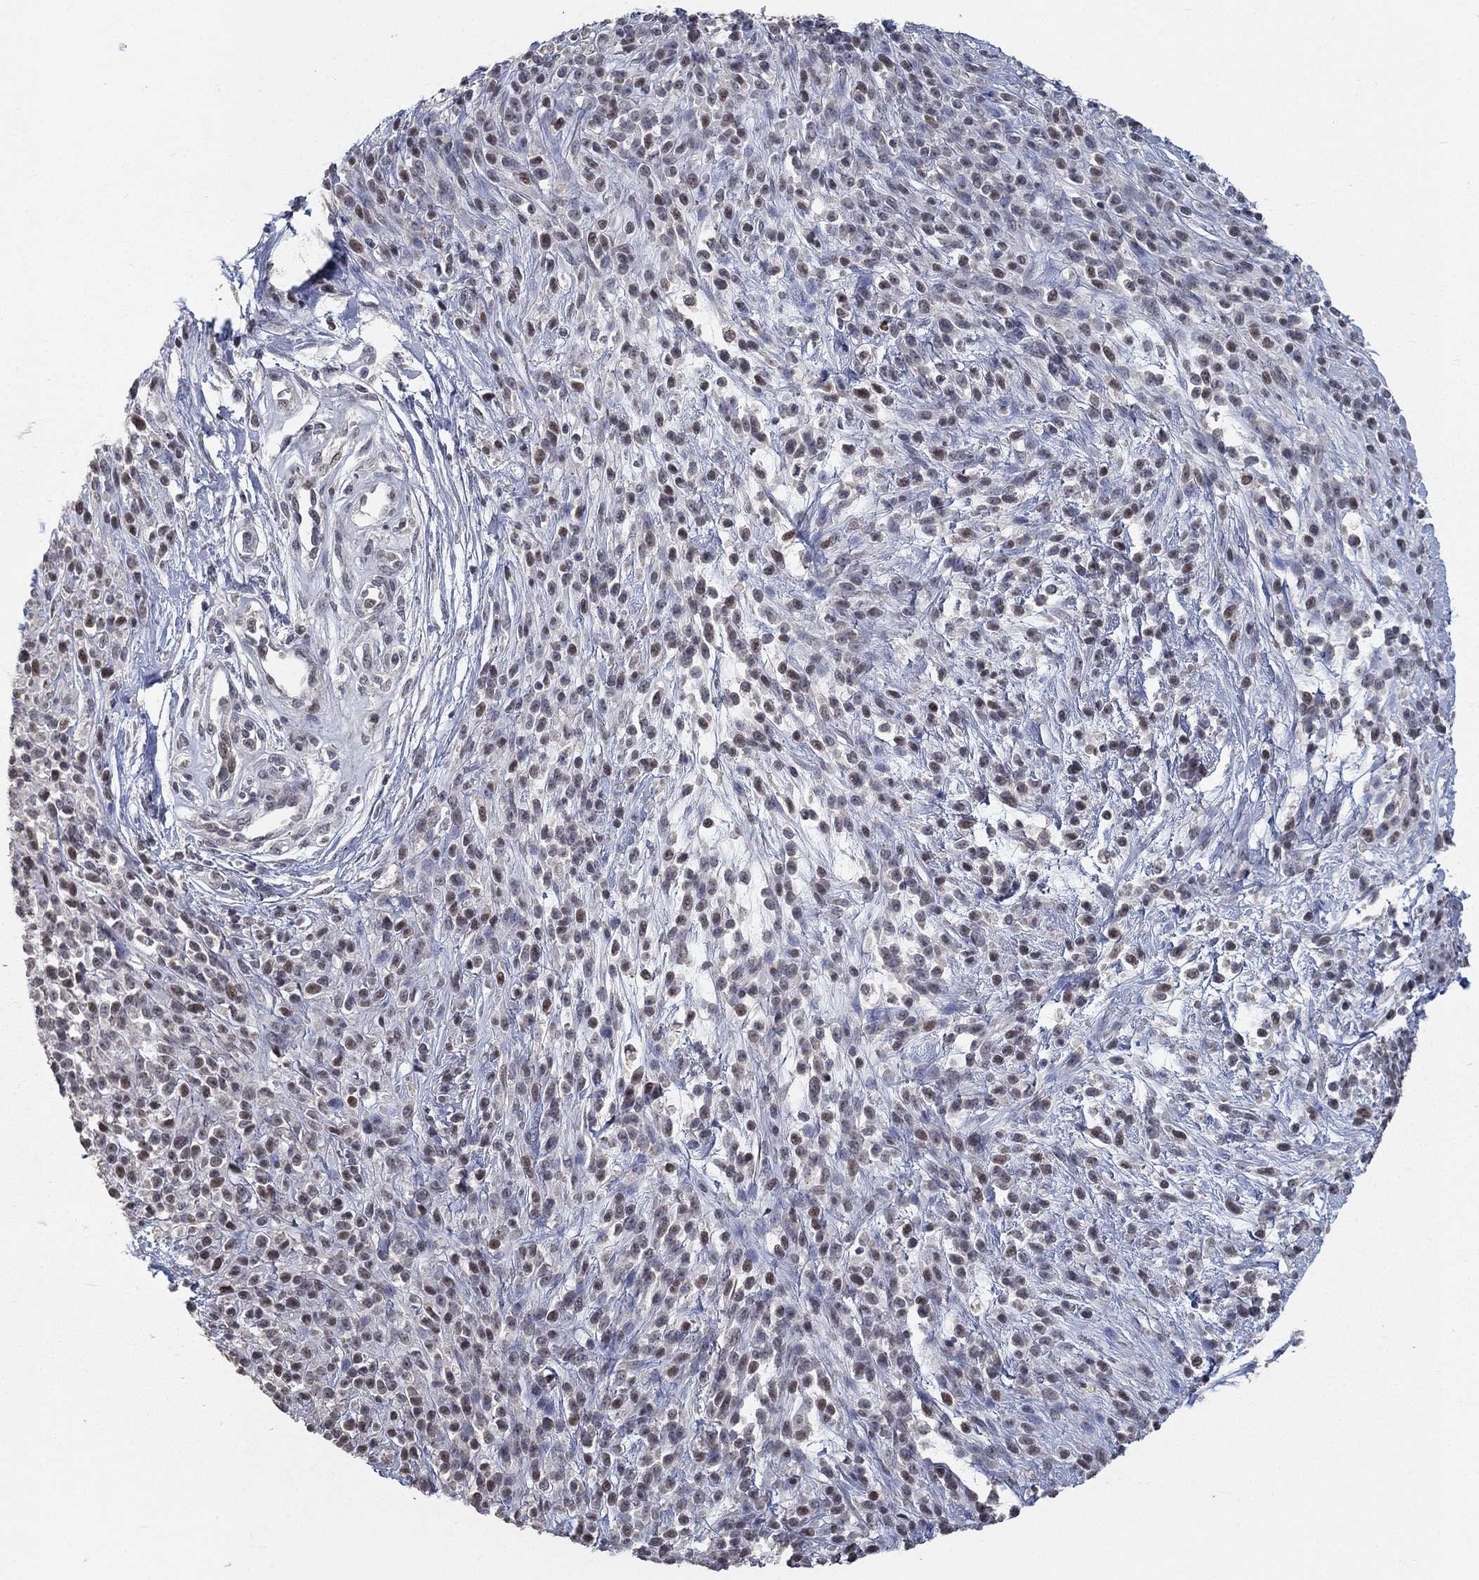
{"staining": {"intensity": "weak", "quantity": "25%-75%", "location": "nuclear"}, "tissue": "melanoma", "cell_type": "Tumor cells", "image_type": "cancer", "snomed": [{"axis": "morphology", "description": "Malignant melanoma, NOS"}, {"axis": "topography", "description": "Skin"}, {"axis": "topography", "description": "Skin of trunk"}], "caption": "Malignant melanoma stained for a protein (brown) shows weak nuclear positive expression in approximately 25%-75% of tumor cells.", "gene": "SPATA33", "patient": {"sex": "male", "age": 74}}